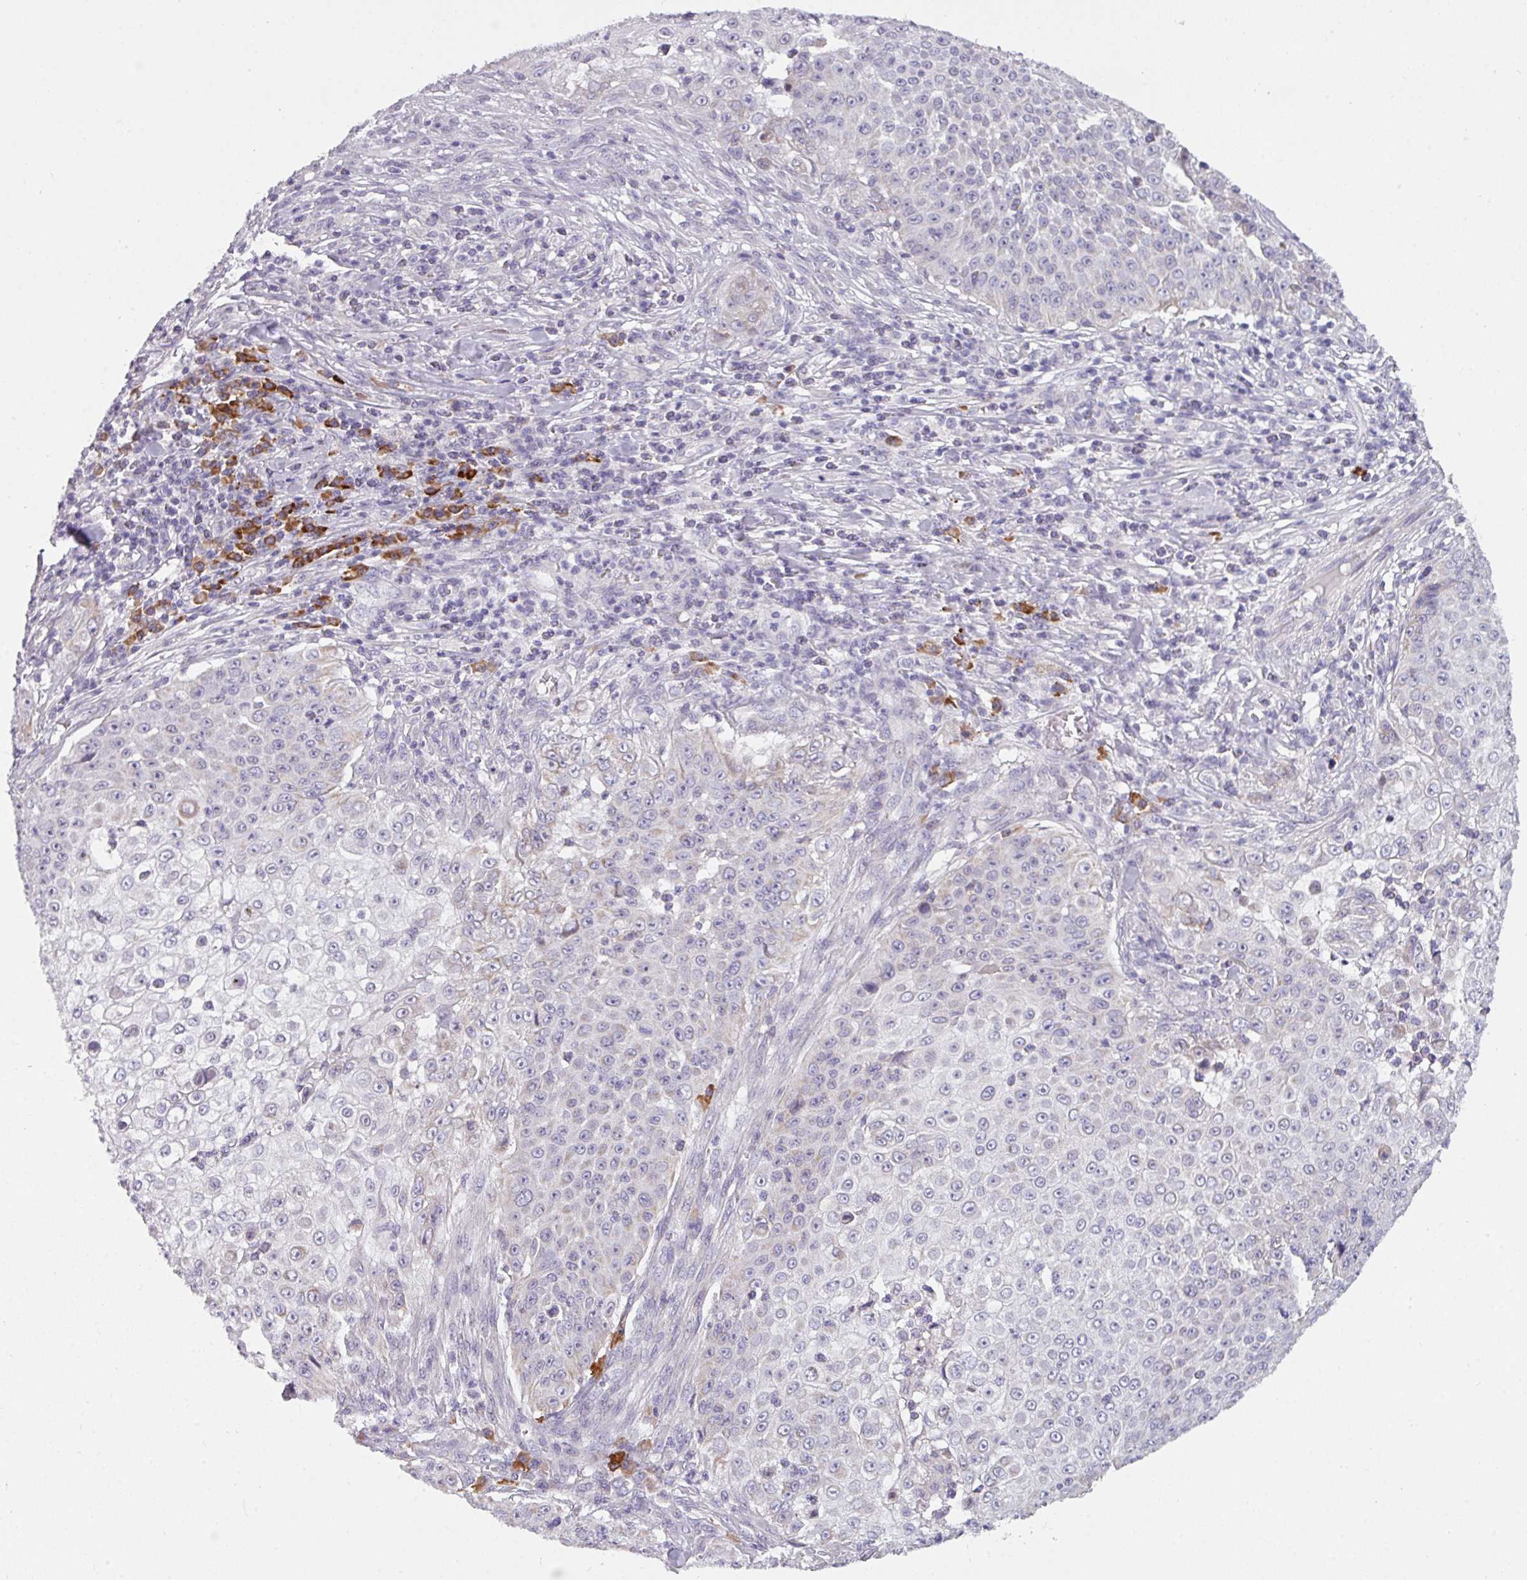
{"staining": {"intensity": "negative", "quantity": "none", "location": "none"}, "tissue": "skin cancer", "cell_type": "Tumor cells", "image_type": "cancer", "snomed": [{"axis": "morphology", "description": "Squamous cell carcinoma, NOS"}, {"axis": "topography", "description": "Skin"}], "caption": "Photomicrograph shows no significant protein staining in tumor cells of skin cancer. (DAB IHC with hematoxylin counter stain).", "gene": "C2orf68", "patient": {"sex": "male", "age": 24}}